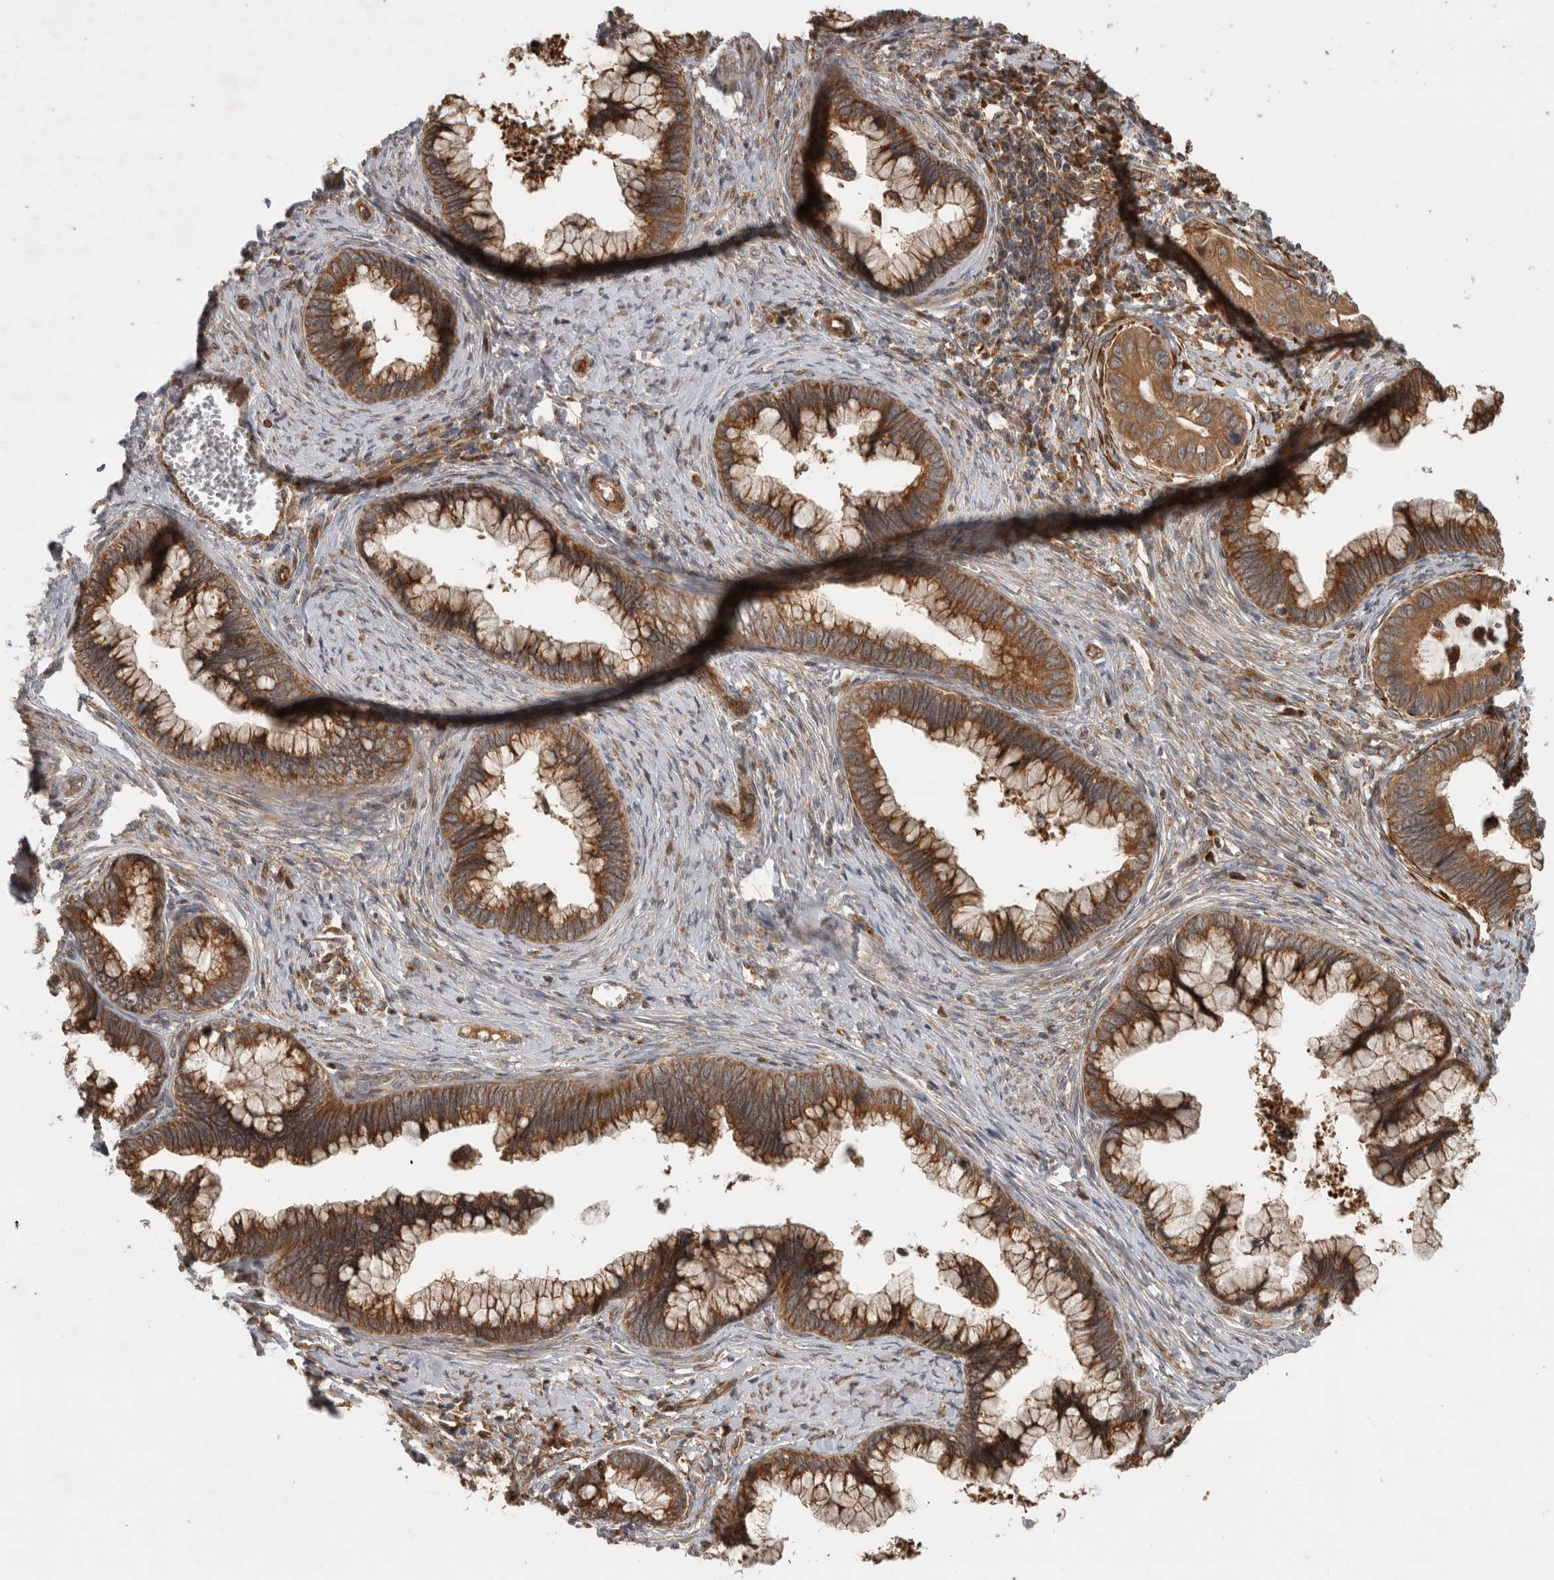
{"staining": {"intensity": "strong", "quantity": ">75%", "location": "cytoplasmic/membranous"}, "tissue": "cervical cancer", "cell_type": "Tumor cells", "image_type": "cancer", "snomed": [{"axis": "morphology", "description": "Adenocarcinoma, NOS"}, {"axis": "topography", "description": "Cervix"}], "caption": "Cervical cancer (adenocarcinoma) tissue shows strong cytoplasmic/membranous staining in about >75% of tumor cells", "gene": "TUBD1", "patient": {"sex": "female", "age": 44}}